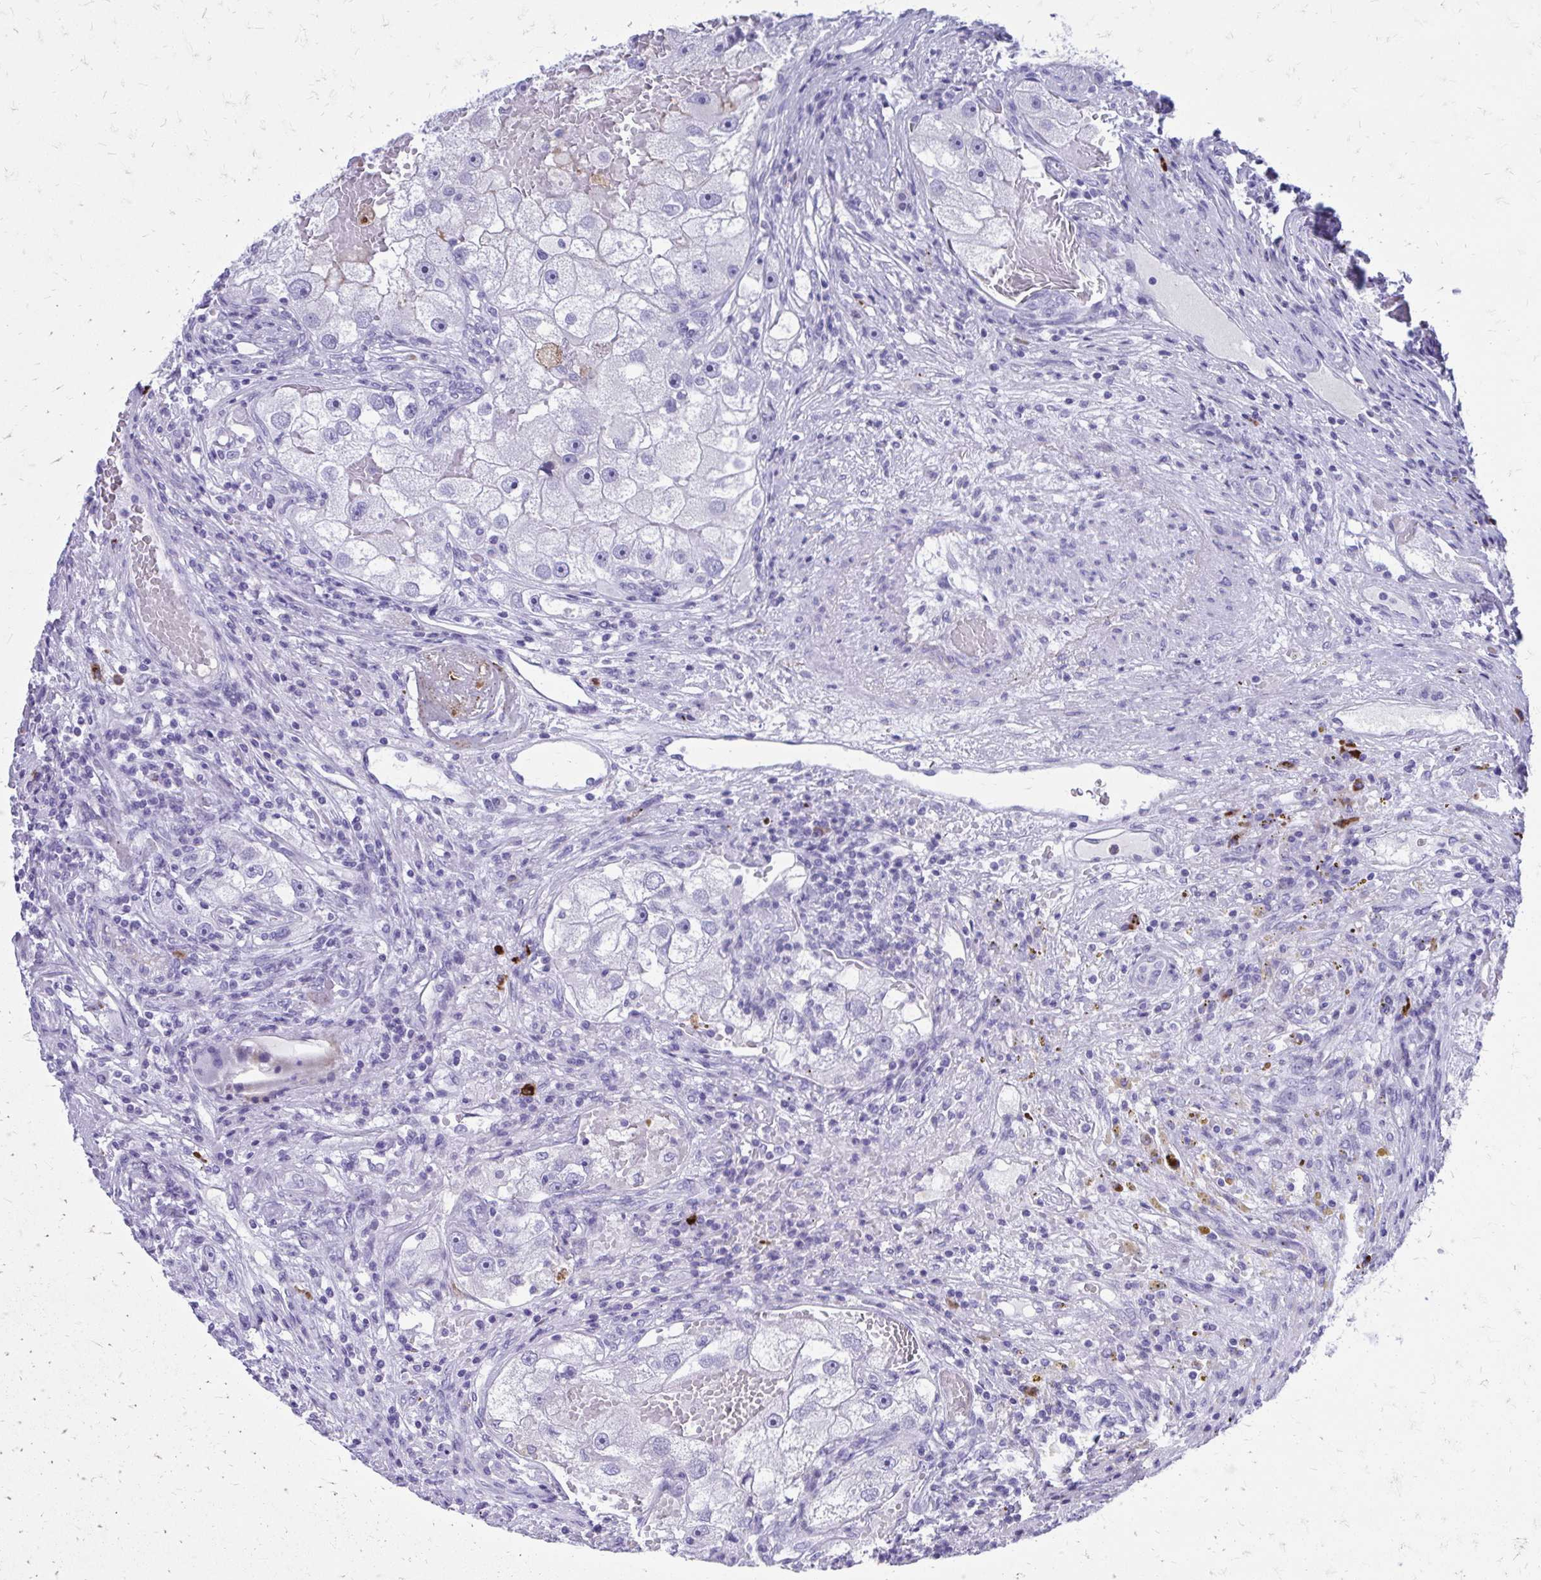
{"staining": {"intensity": "negative", "quantity": "none", "location": "none"}, "tissue": "renal cancer", "cell_type": "Tumor cells", "image_type": "cancer", "snomed": [{"axis": "morphology", "description": "Adenocarcinoma, NOS"}, {"axis": "topography", "description": "Kidney"}], "caption": "Tumor cells are negative for protein expression in human renal cancer. (DAB immunohistochemistry (IHC) with hematoxylin counter stain).", "gene": "SATL1", "patient": {"sex": "male", "age": 63}}